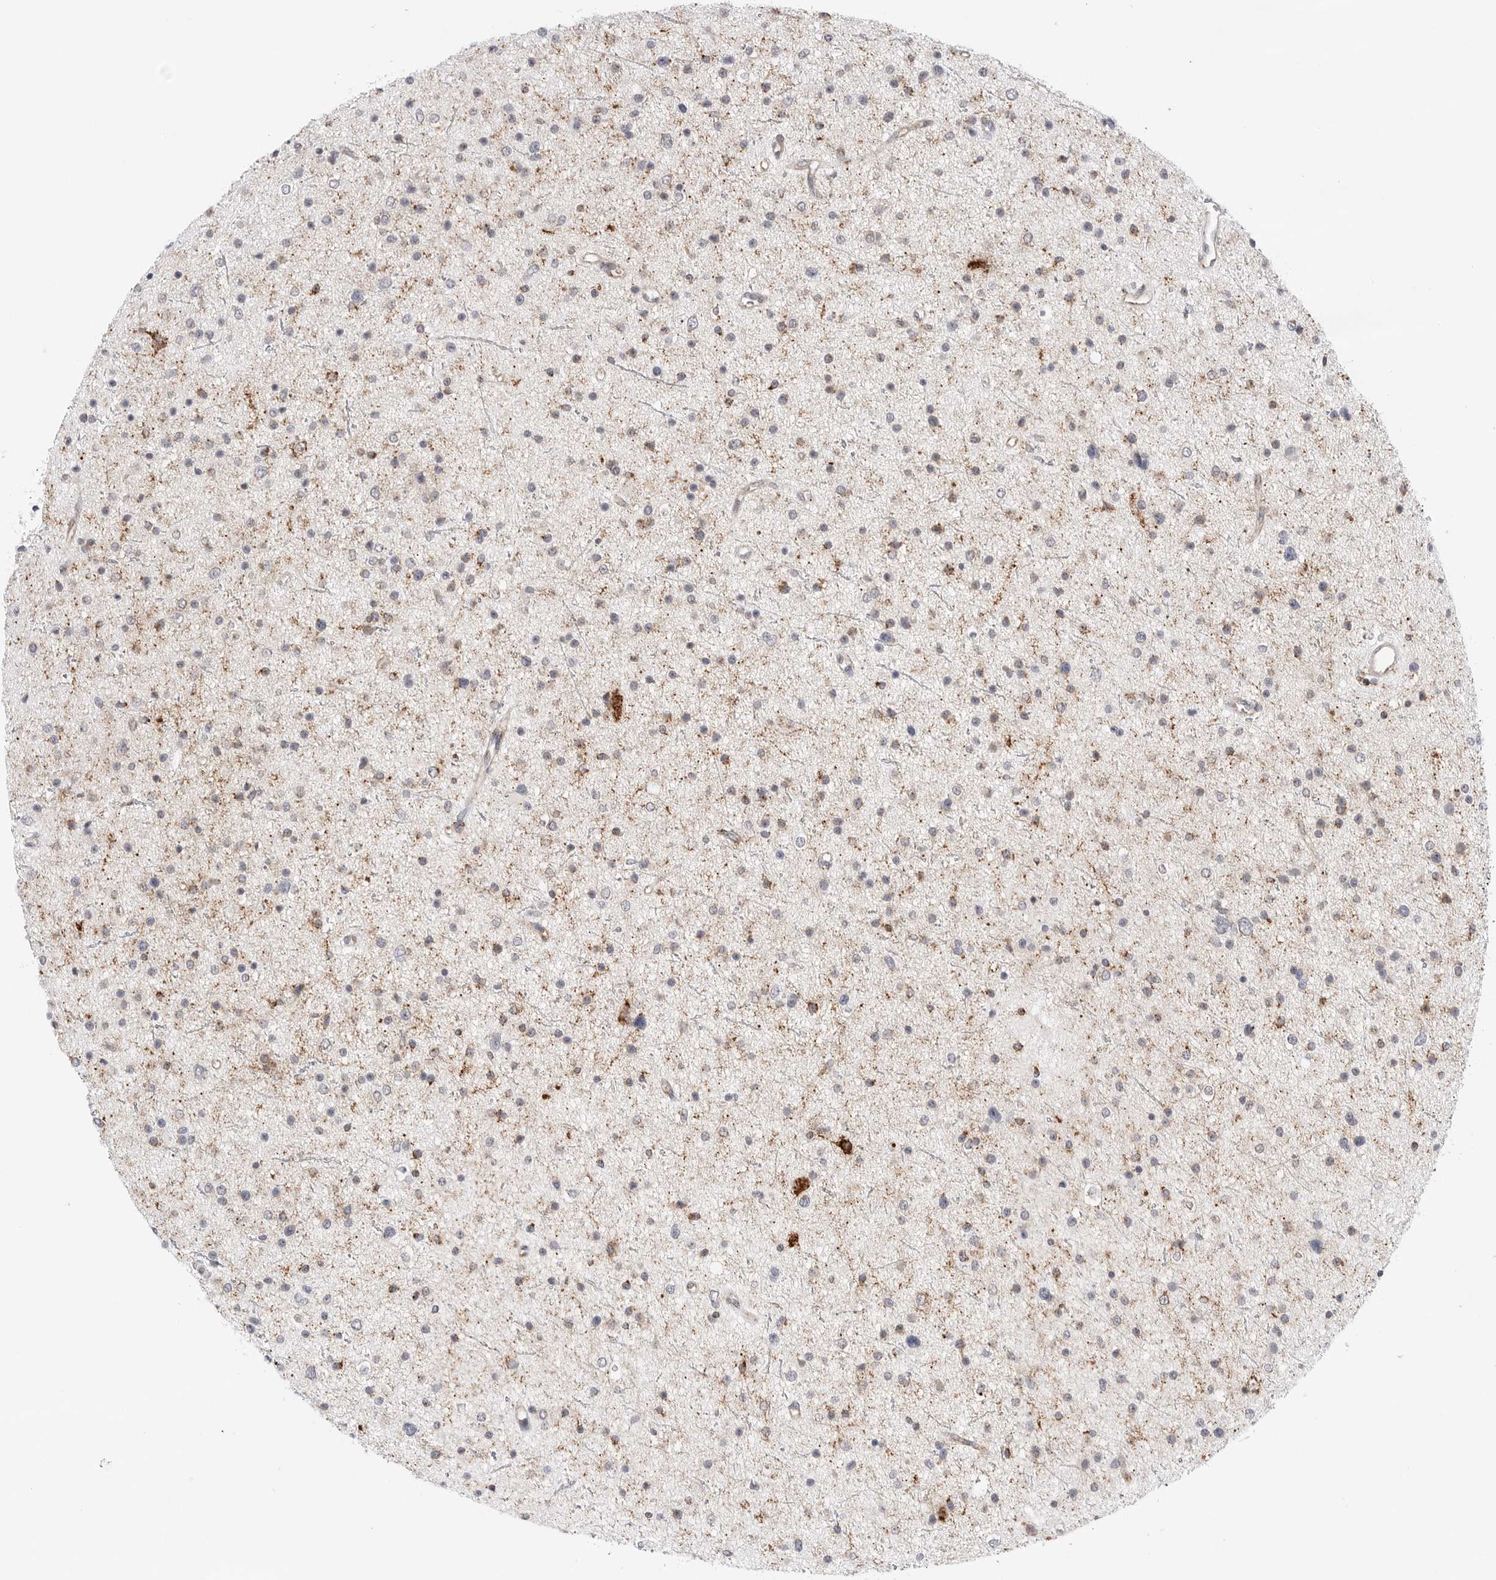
{"staining": {"intensity": "weak", "quantity": "<25%", "location": "cytoplasmic/membranous"}, "tissue": "glioma", "cell_type": "Tumor cells", "image_type": "cancer", "snomed": [{"axis": "morphology", "description": "Glioma, malignant, Low grade"}, {"axis": "topography", "description": "Brain"}], "caption": "A high-resolution histopathology image shows IHC staining of glioma, which exhibits no significant staining in tumor cells. (DAB (3,3'-diaminobenzidine) IHC, high magnification).", "gene": "ATP5IF1", "patient": {"sex": "female", "age": 37}}